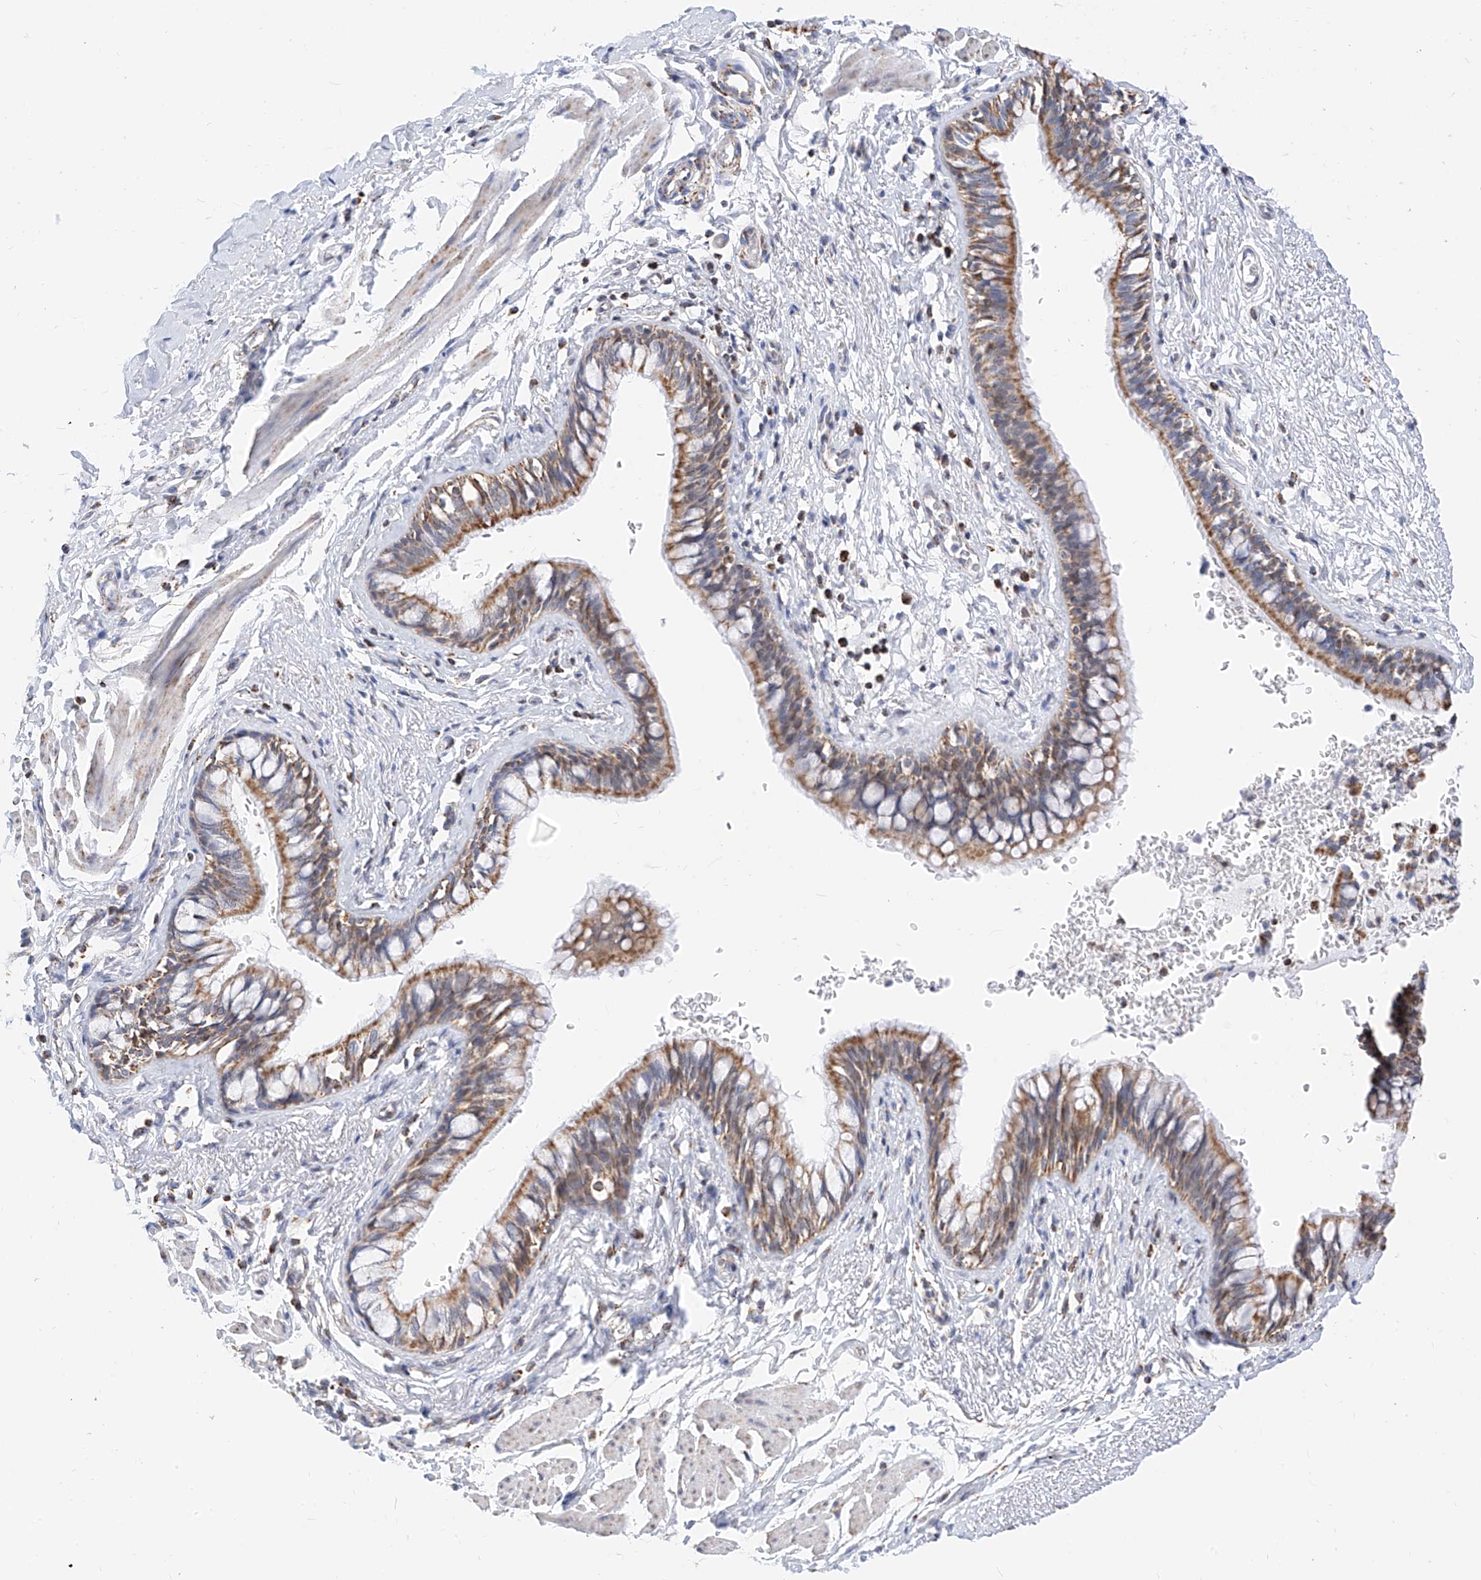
{"staining": {"intensity": "moderate", "quantity": ">75%", "location": "cytoplasmic/membranous"}, "tissue": "bronchus", "cell_type": "Respiratory epithelial cells", "image_type": "normal", "snomed": [{"axis": "morphology", "description": "Normal tissue, NOS"}, {"axis": "topography", "description": "Cartilage tissue"}, {"axis": "topography", "description": "Bronchus"}], "caption": "Immunohistochemistry (IHC) staining of unremarkable bronchus, which demonstrates medium levels of moderate cytoplasmic/membranous expression in approximately >75% of respiratory epithelial cells indicating moderate cytoplasmic/membranous protein staining. The staining was performed using DAB (3,3'-diaminobenzidine) (brown) for protein detection and nuclei were counterstained in hematoxylin (blue).", "gene": "NALCN", "patient": {"sex": "female", "age": 36}}